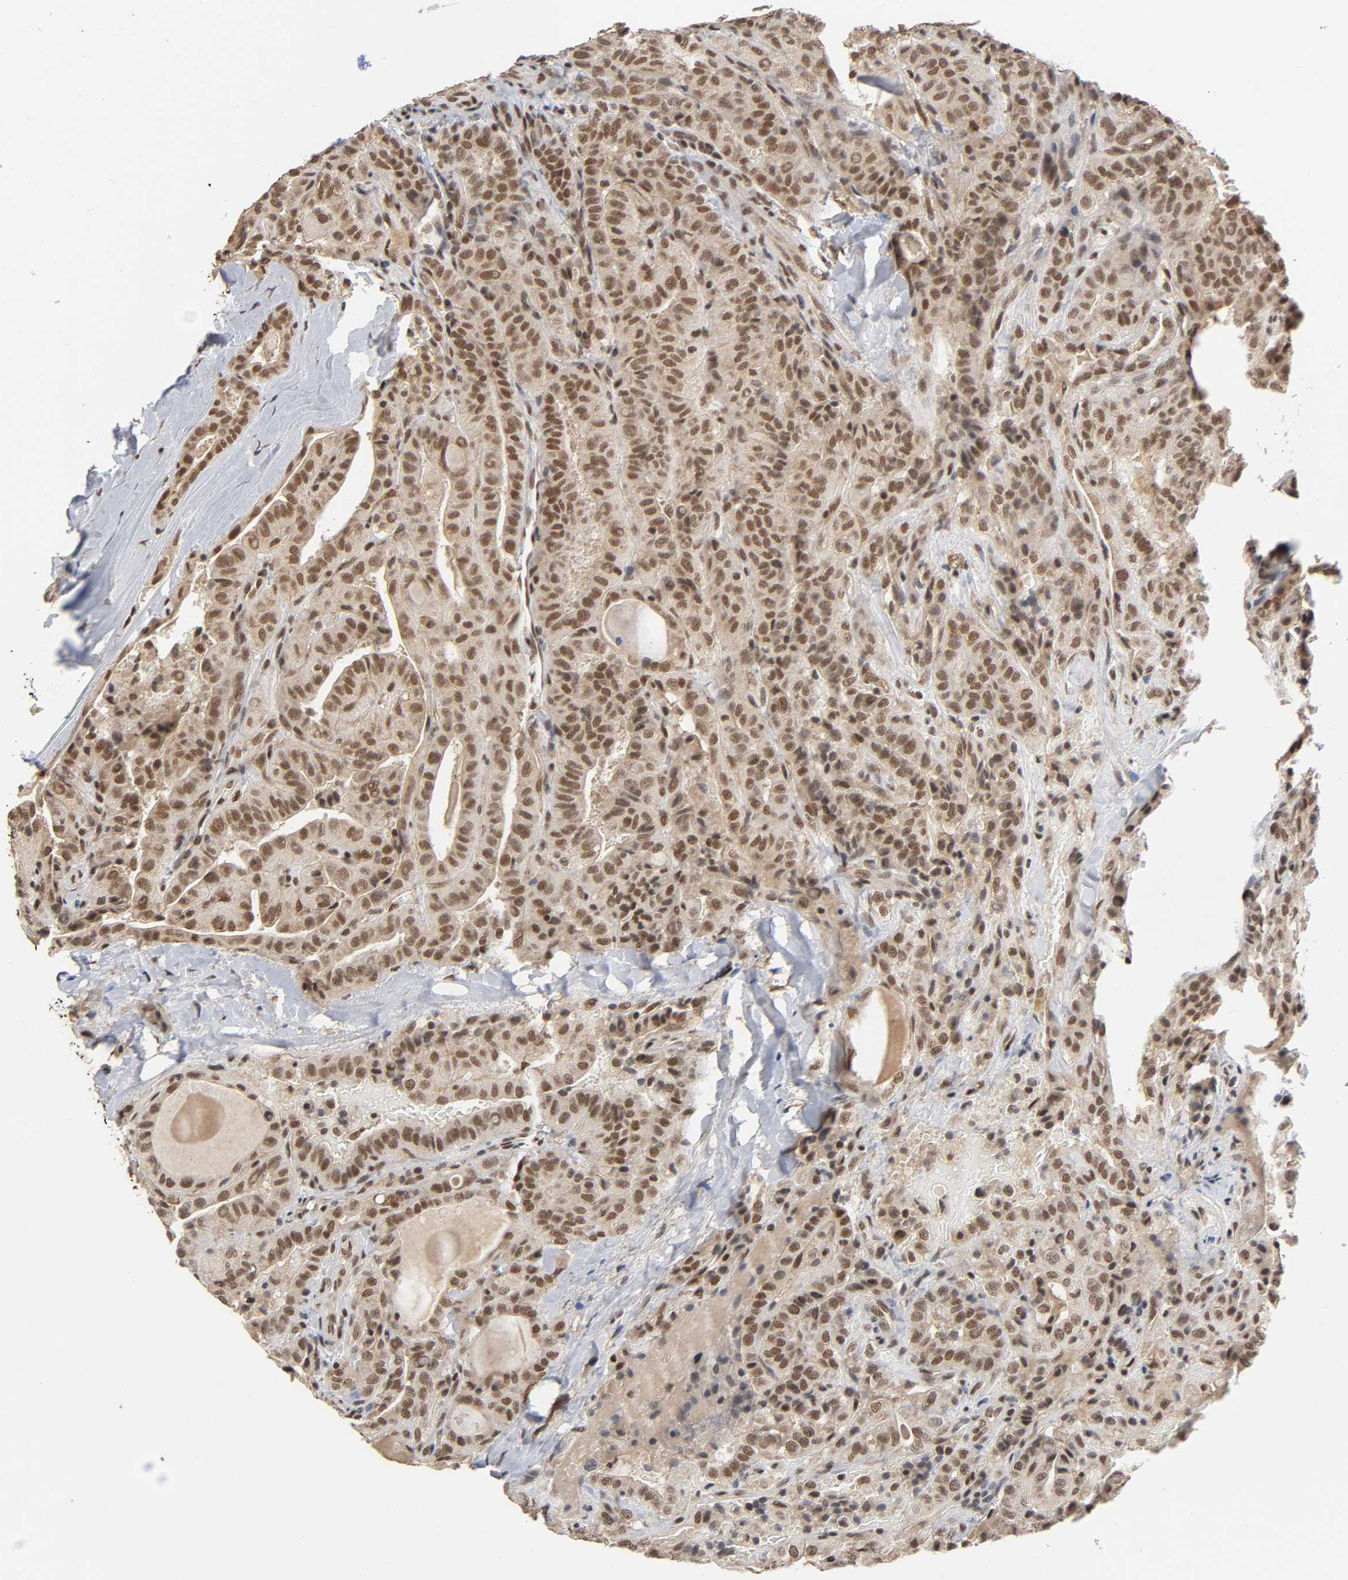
{"staining": {"intensity": "moderate", "quantity": ">75%", "location": "cytoplasmic/membranous,nuclear"}, "tissue": "thyroid cancer", "cell_type": "Tumor cells", "image_type": "cancer", "snomed": [{"axis": "morphology", "description": "Papillary adenocarcinoma, NOS"}, {"axis": "topography", "description": "Thyroid gland"}], "caption": "A photomicrograph showing moderate cytoplasmic/membranous and nuclear expression in about >75% of tumor cells in papillary adenocarcinoma (thyroid), as visualized by brown immunohistochemical staining.", "gene": "ZNF384", "patient": {"sex": "male", "age": 77}}